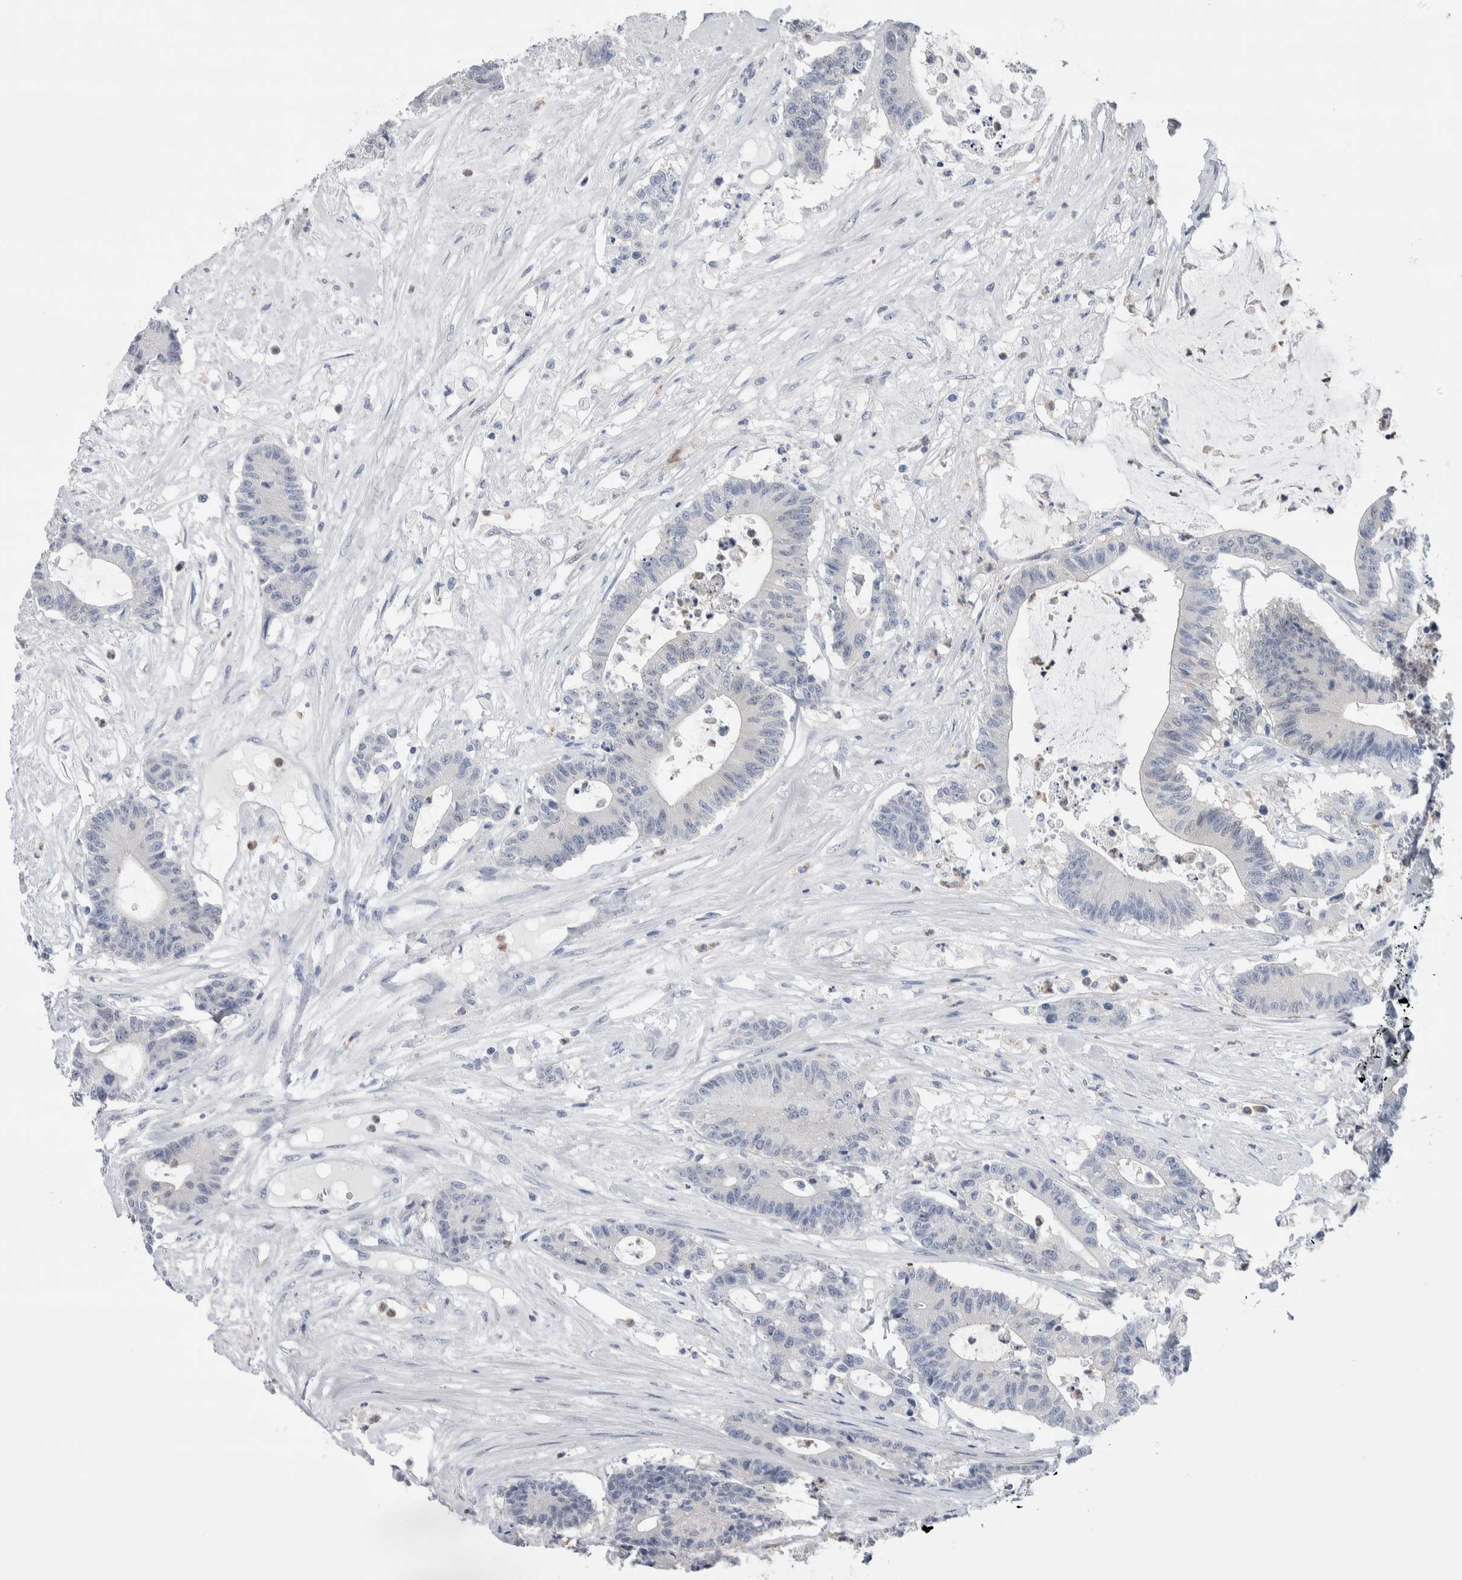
{"staining": {"intensity": "negative", "quantity": "none", "location": "none"}, "tissue": "colorectal cancer", "cell_type": "Tumor cells", "image_type": "cancer", "snomed": [{"axis": "morphology", "description": "Adenocarcinoma, NOS"}, {"axis": "topography", "description": "Colon"}], "caption": "High power microscopy micrograph of an IHC micrograph of adenocarcinoma (colorectal), revealing no significant expression in tumor cells.", "gene": "LURAP1L", "patient": {"sex": "female", "age": 84}}